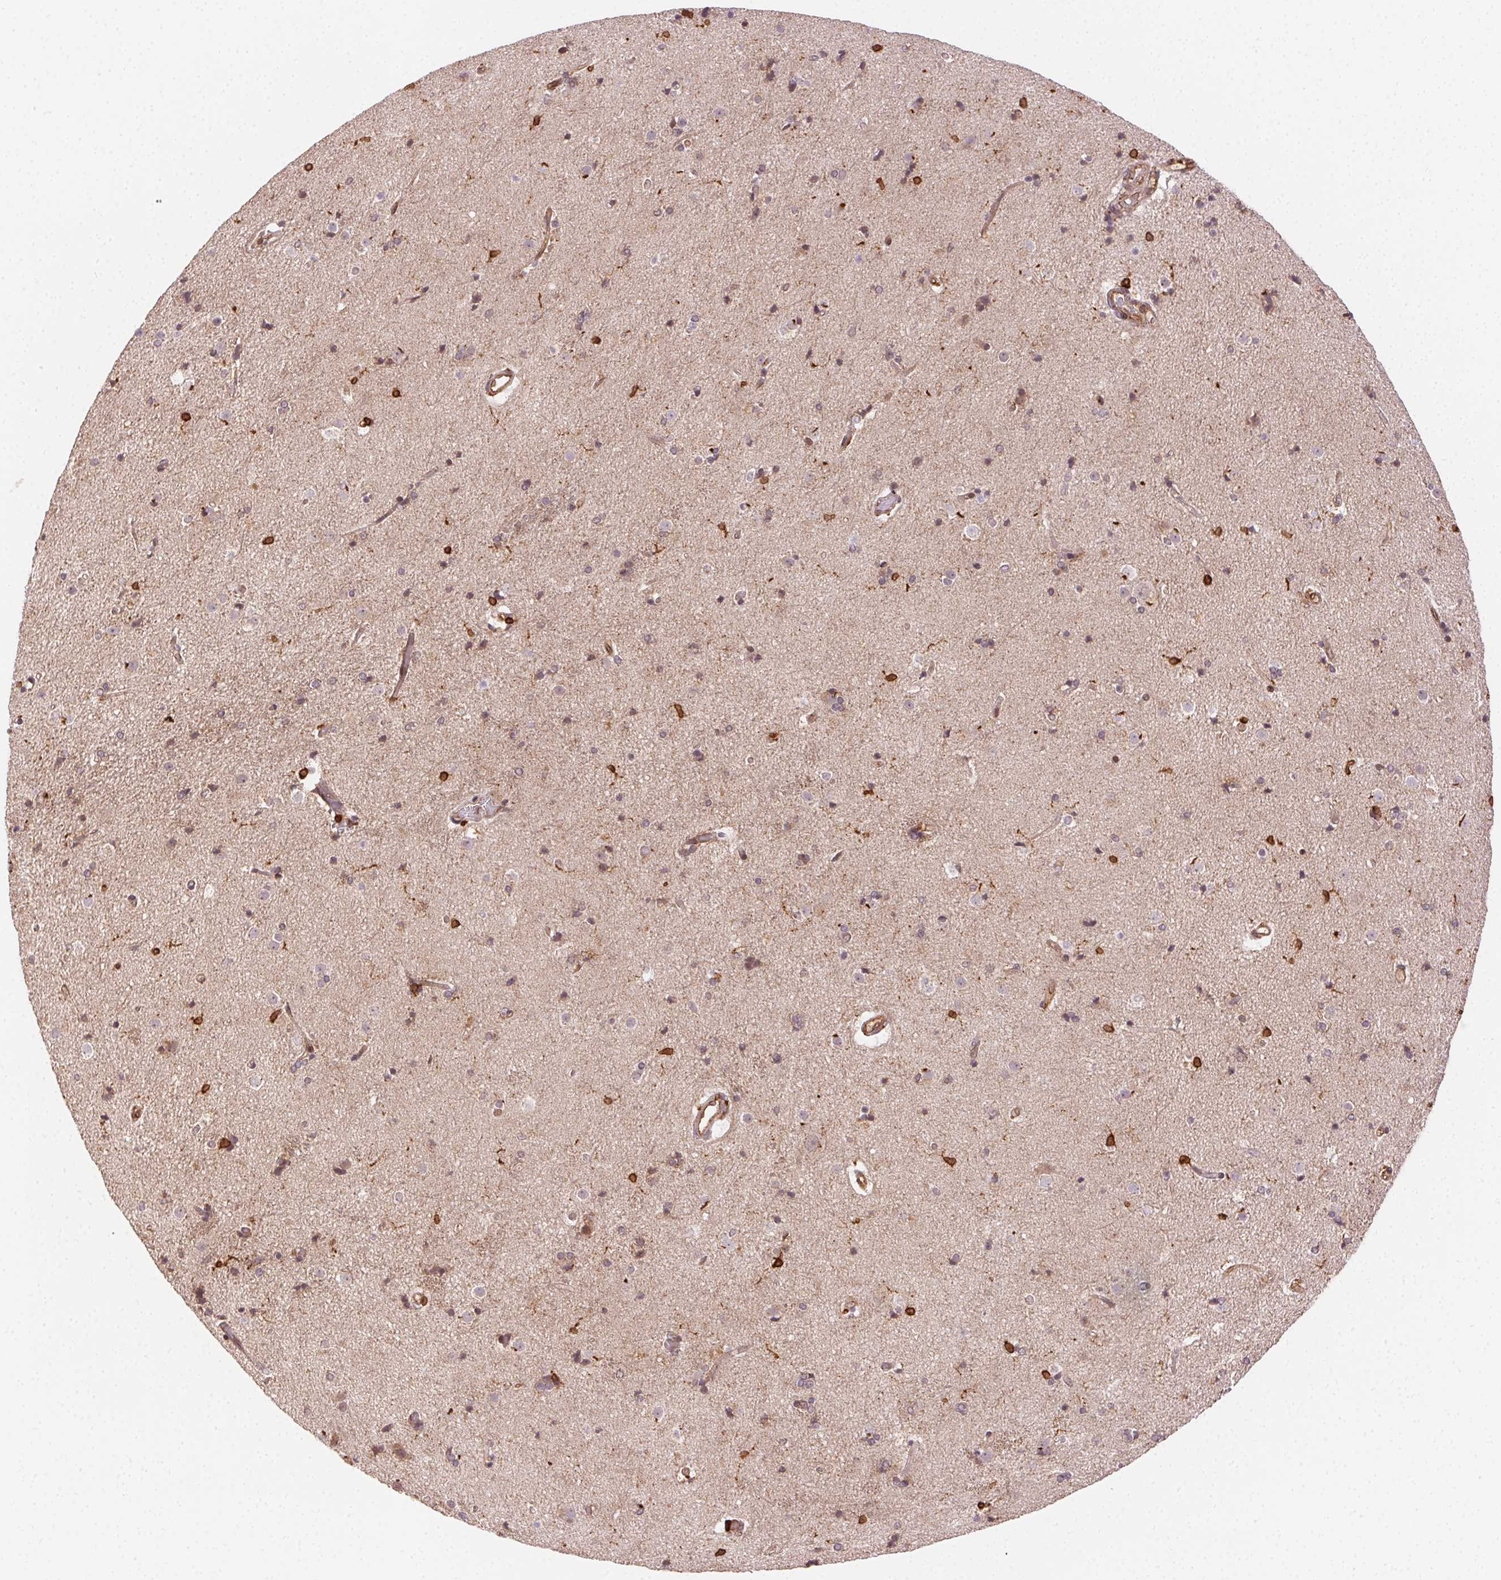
{"staining": {"intensity": "negative", "quantity": "none", "location": "none"}, "tissue": "caudate", "cell_type": "Glial cells", "image_type": "normal", "snomed": [{"axis": "morphology", "description": "Normal tissue, NOS"}, {"axis": "topography", "description": "Lateral ventricle wall"}], "caption": "Immunohistochemistry photomicrograph of benign human caudate stained for a protein (brown), which shows no staining in glial cells.", "gene": "RNASET2", "patient": {"sex": "female", "age": 71}}